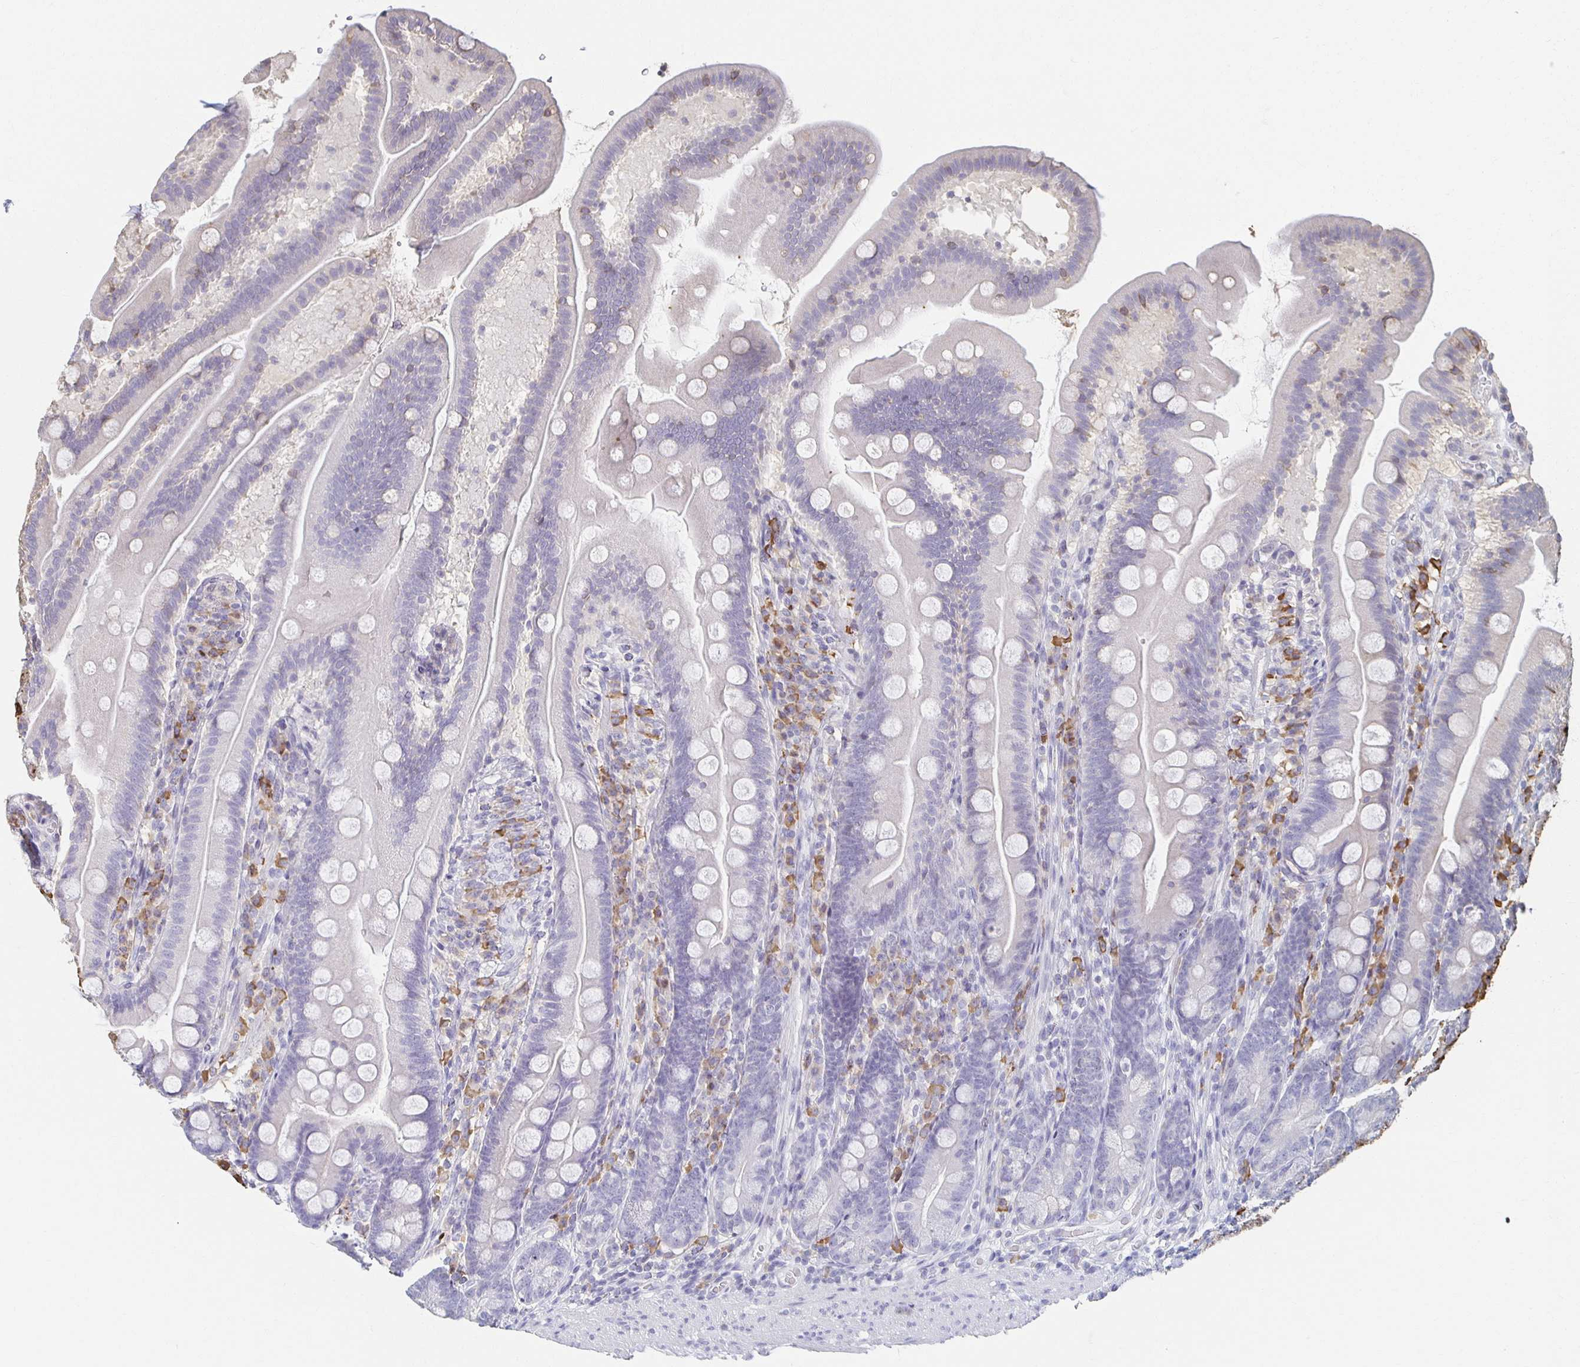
{"staining": {"intensity": "negative", "quantity": "none", "location": "none"}, "tissue": "duodenum", "cell_type": "Glandular cells", "image_type": "normal", "snomed": [{"axis": "morphology", "description": "Normal tissue, NOS"}, {"axis": "topography", "description": "Duodenum"}], "caption": "Immunohistochemical staining of benign human duodenum exhibits no significant staining in glandular cells. Nuclei are stained in blue.", "gene": "ZNF692", "patient": {"sex": "female", "age": 67}}